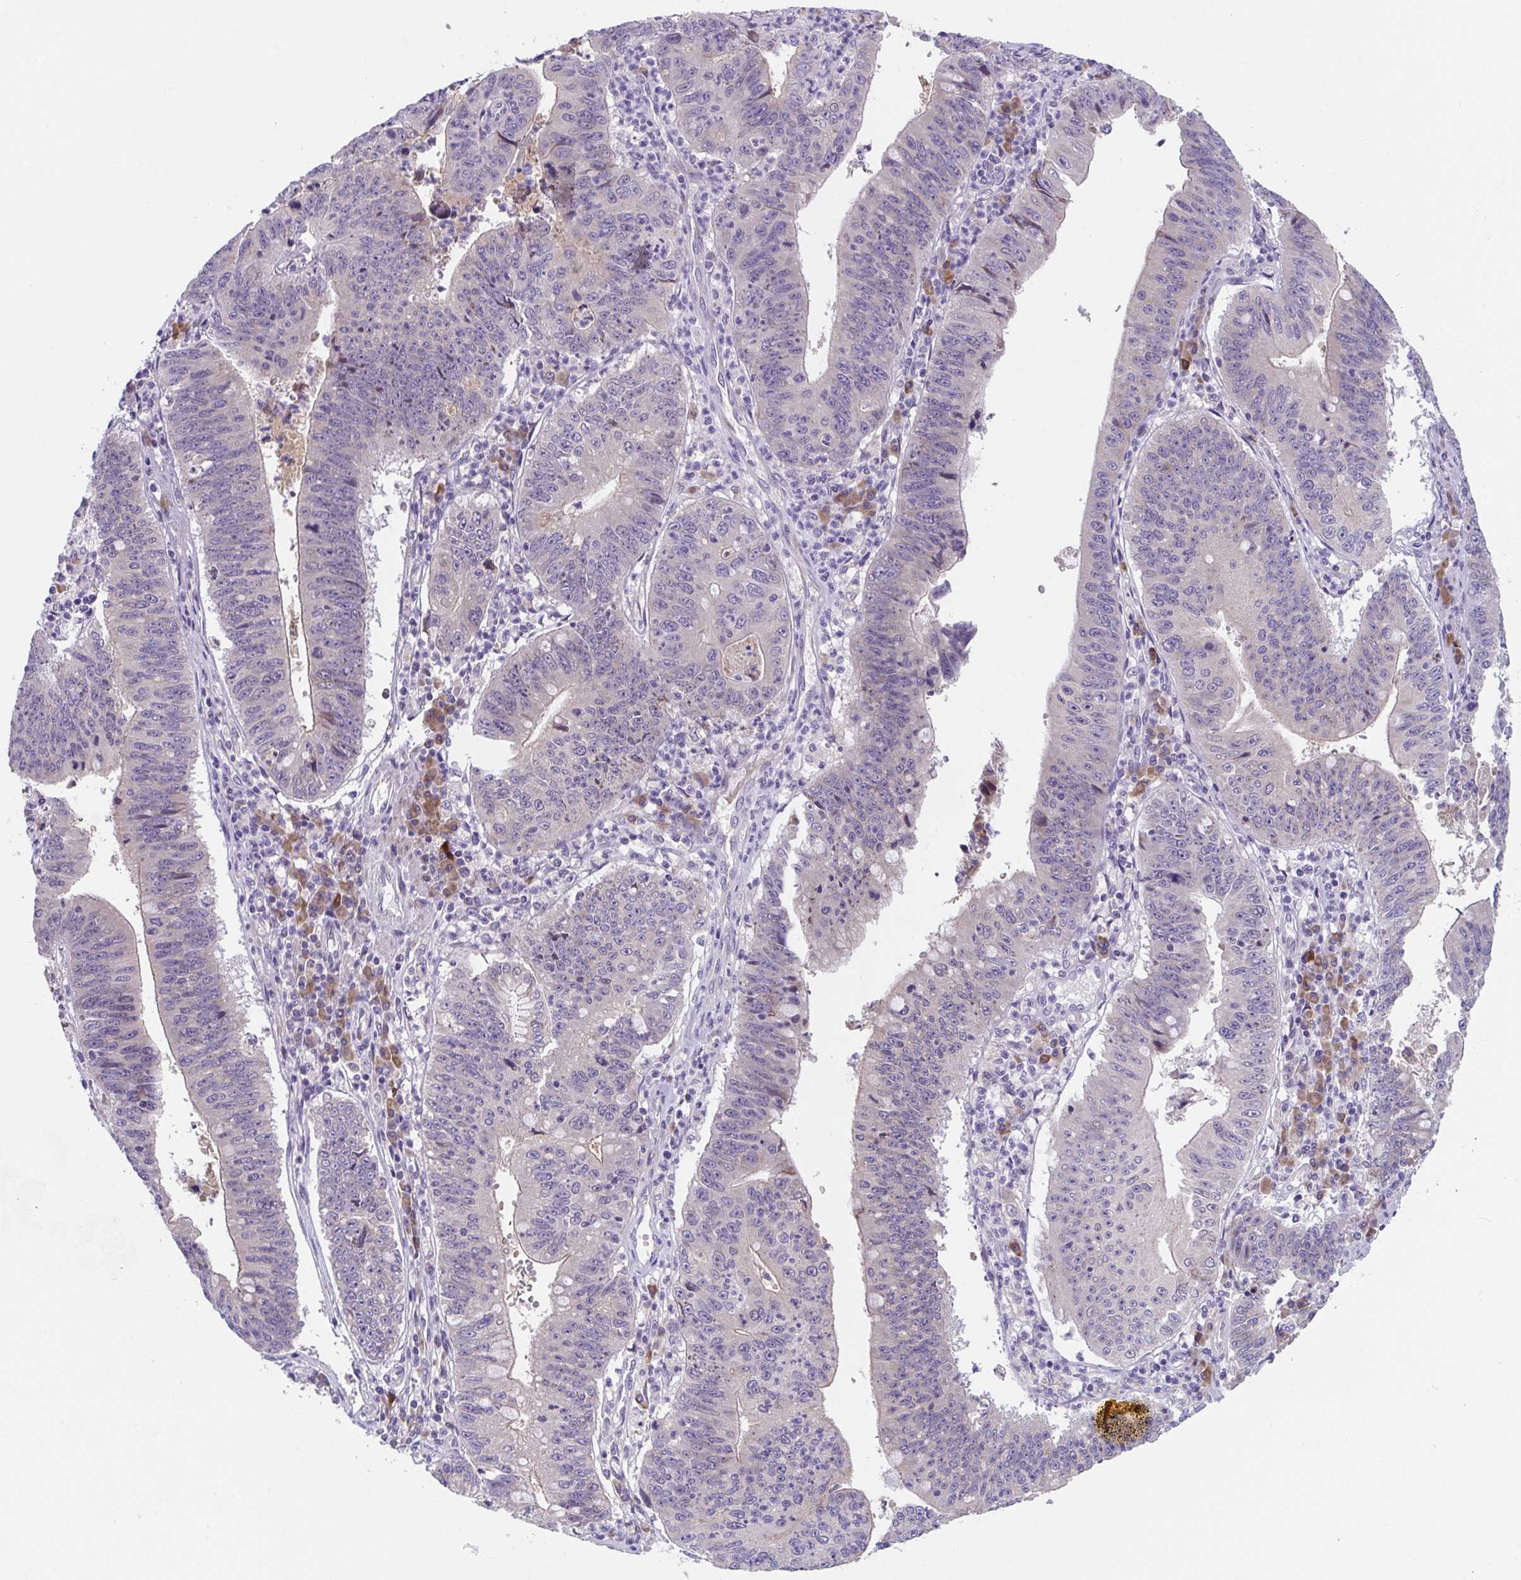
{"staining": {"intensity": "negative", "quantity": "none", "location": "none"}, "tissue": "stomach cancer", "cell_type": "Tumor cells", "image_type": "cancer", "snomed": [{"axis": "morphology", "description": "Adenocarcinoma, NOS"}, {"axis": "topography", "description": "Stomach"}], "caption": "There is no significant staining in tumor cells of stomach adenocarcinoma.", "gene": "SUSD4", "patient": {"sex": "male", "age": 59}}